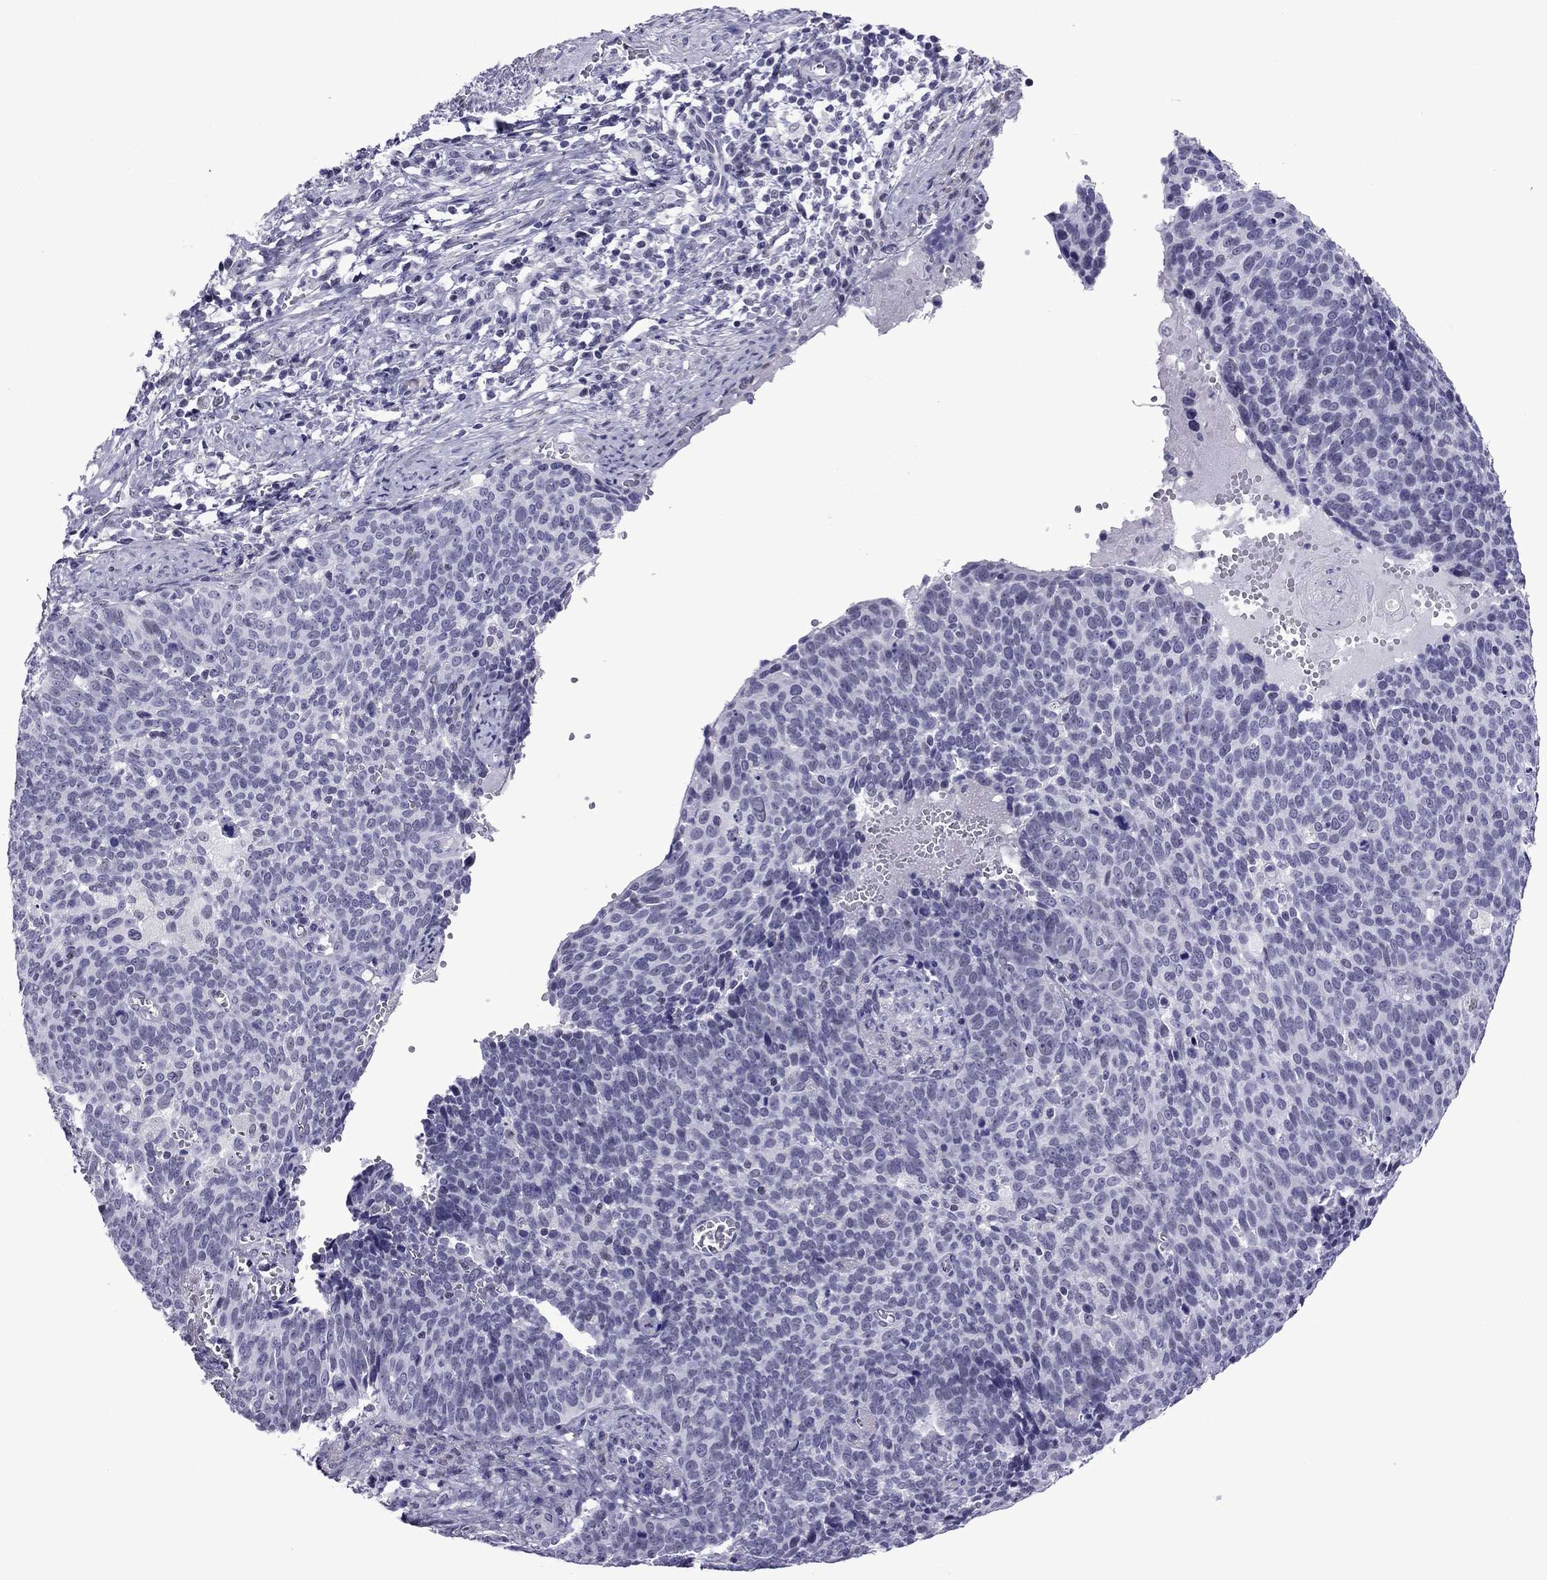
{"staining": {"intensity": "negative", "quantity": "none", "location": "none"}, "tissue": "cervical cancer", "cell_type": "Tumor cells", "image_type": "cancer", "snomed": [{"axis": "morphology", "description": "Normal tissue, NOS"}, {"axis": "morphology", "description": "Squamous cell carcinoma, NOS"}, {"axis": "topography", "description": "Cervix"}], "caption": "Tumor cells show no significant protein expression in cervical squamous cell carcinoma. The staining was performed using DAB to visualize the protein expression in brown, while the nuclei were stained in blue with hematoxylin (Magnification: 20x).", "gene": "ZNF646", "patient": {"sex": "female", "age": 39}}